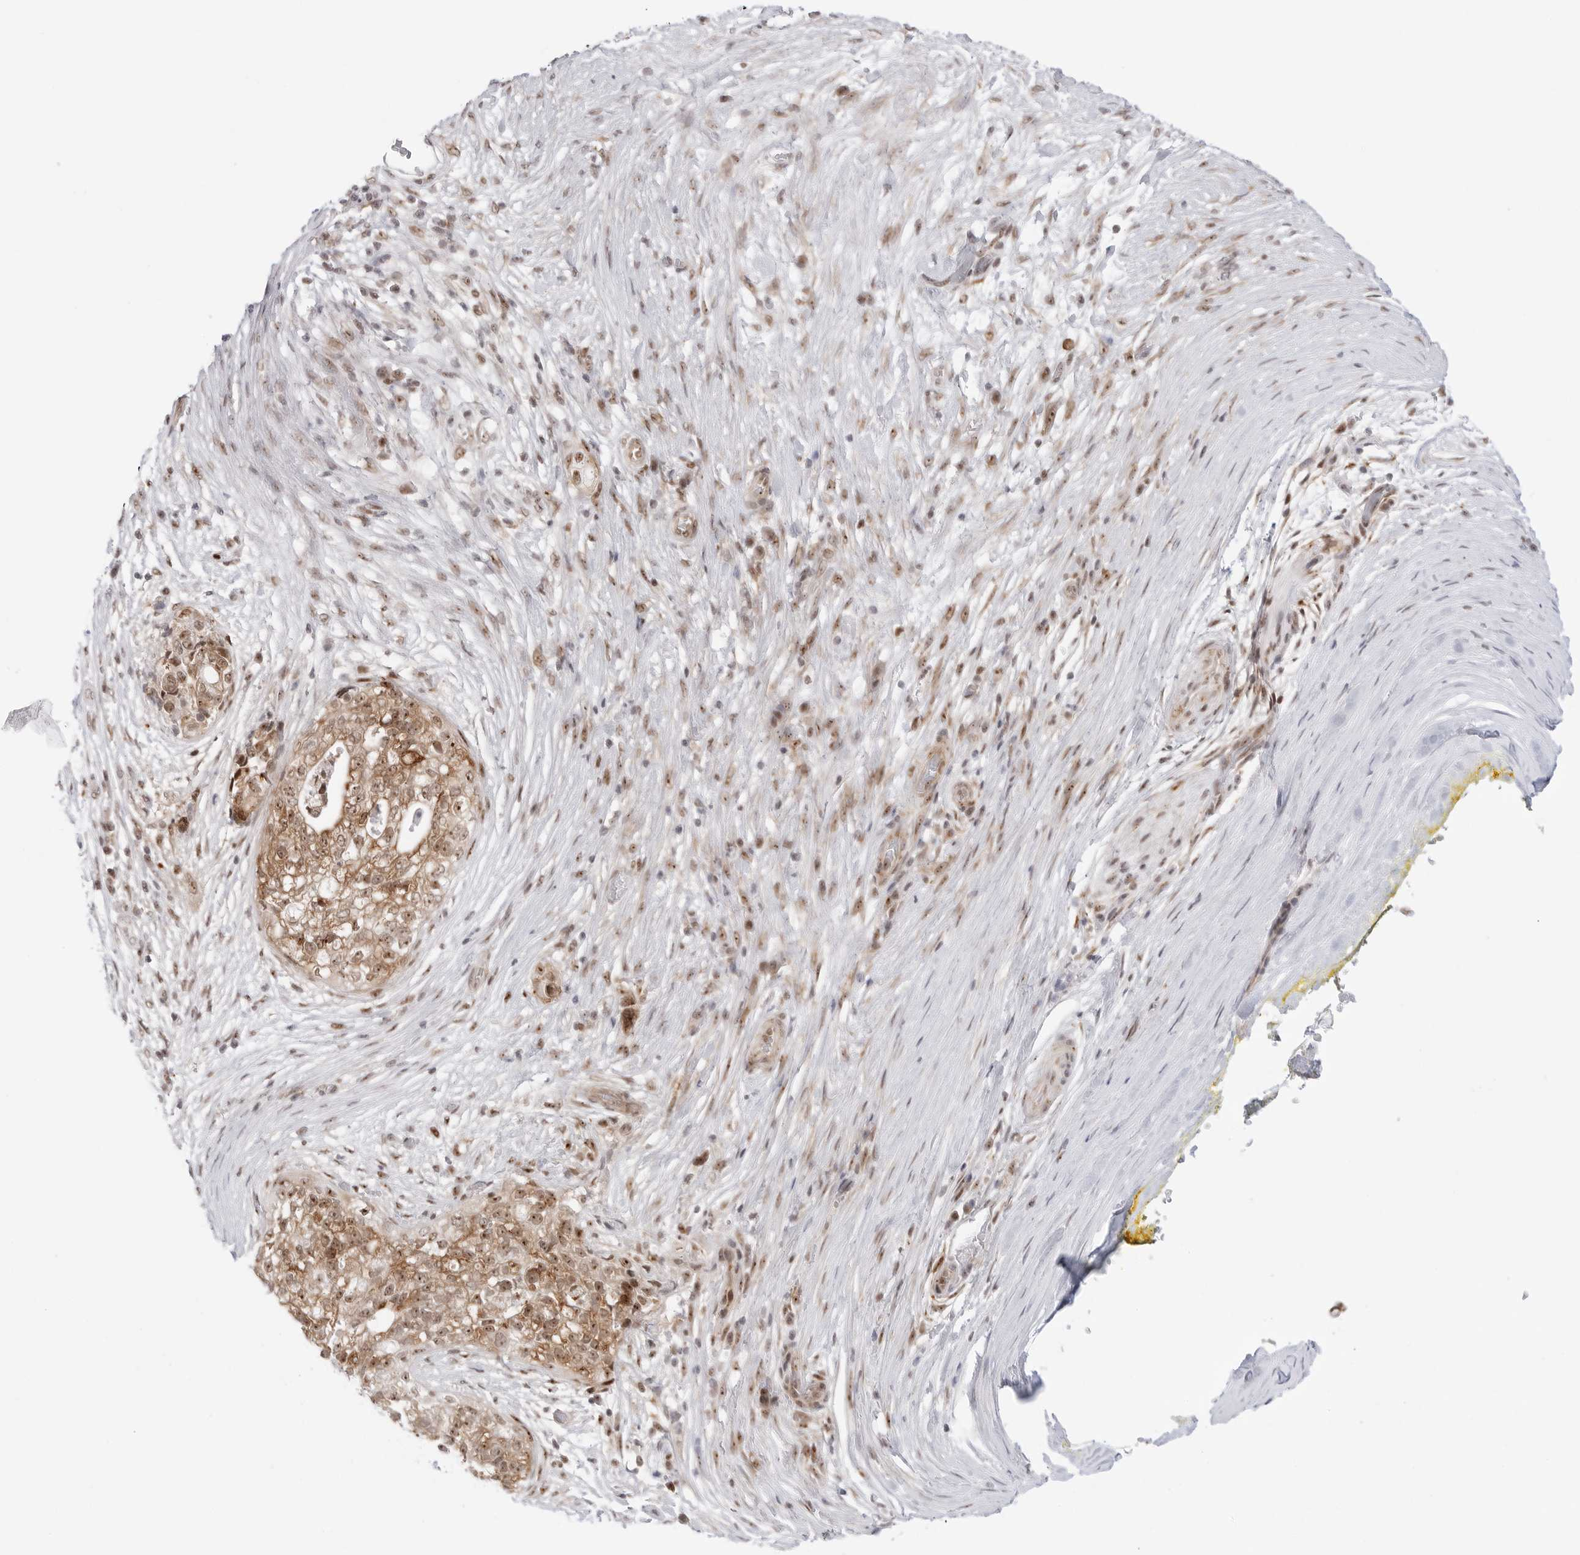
{"staining": {"intensity": "moderate", "quantity": ">75%", "location": "cytoplasmic/membranous,nuclear"}, "tissue": "pancreatic cancer", "cell_type": "Tumor cells", "image_type": "cancer", "snomed": [{"axis": "morphology", "description": "Adenocarcinoma, NOS"}, {"axis": "topography", "description": "Pancreas"}], "caption": "The image demonstrates staining of pancreatic cancer, revealing moderate cytoplasmic/membranous and nuclear protein positivity (brown color) within tumor cells.", "gene": "C1orf162", "patient": {"sex": "male", "age": 72}}